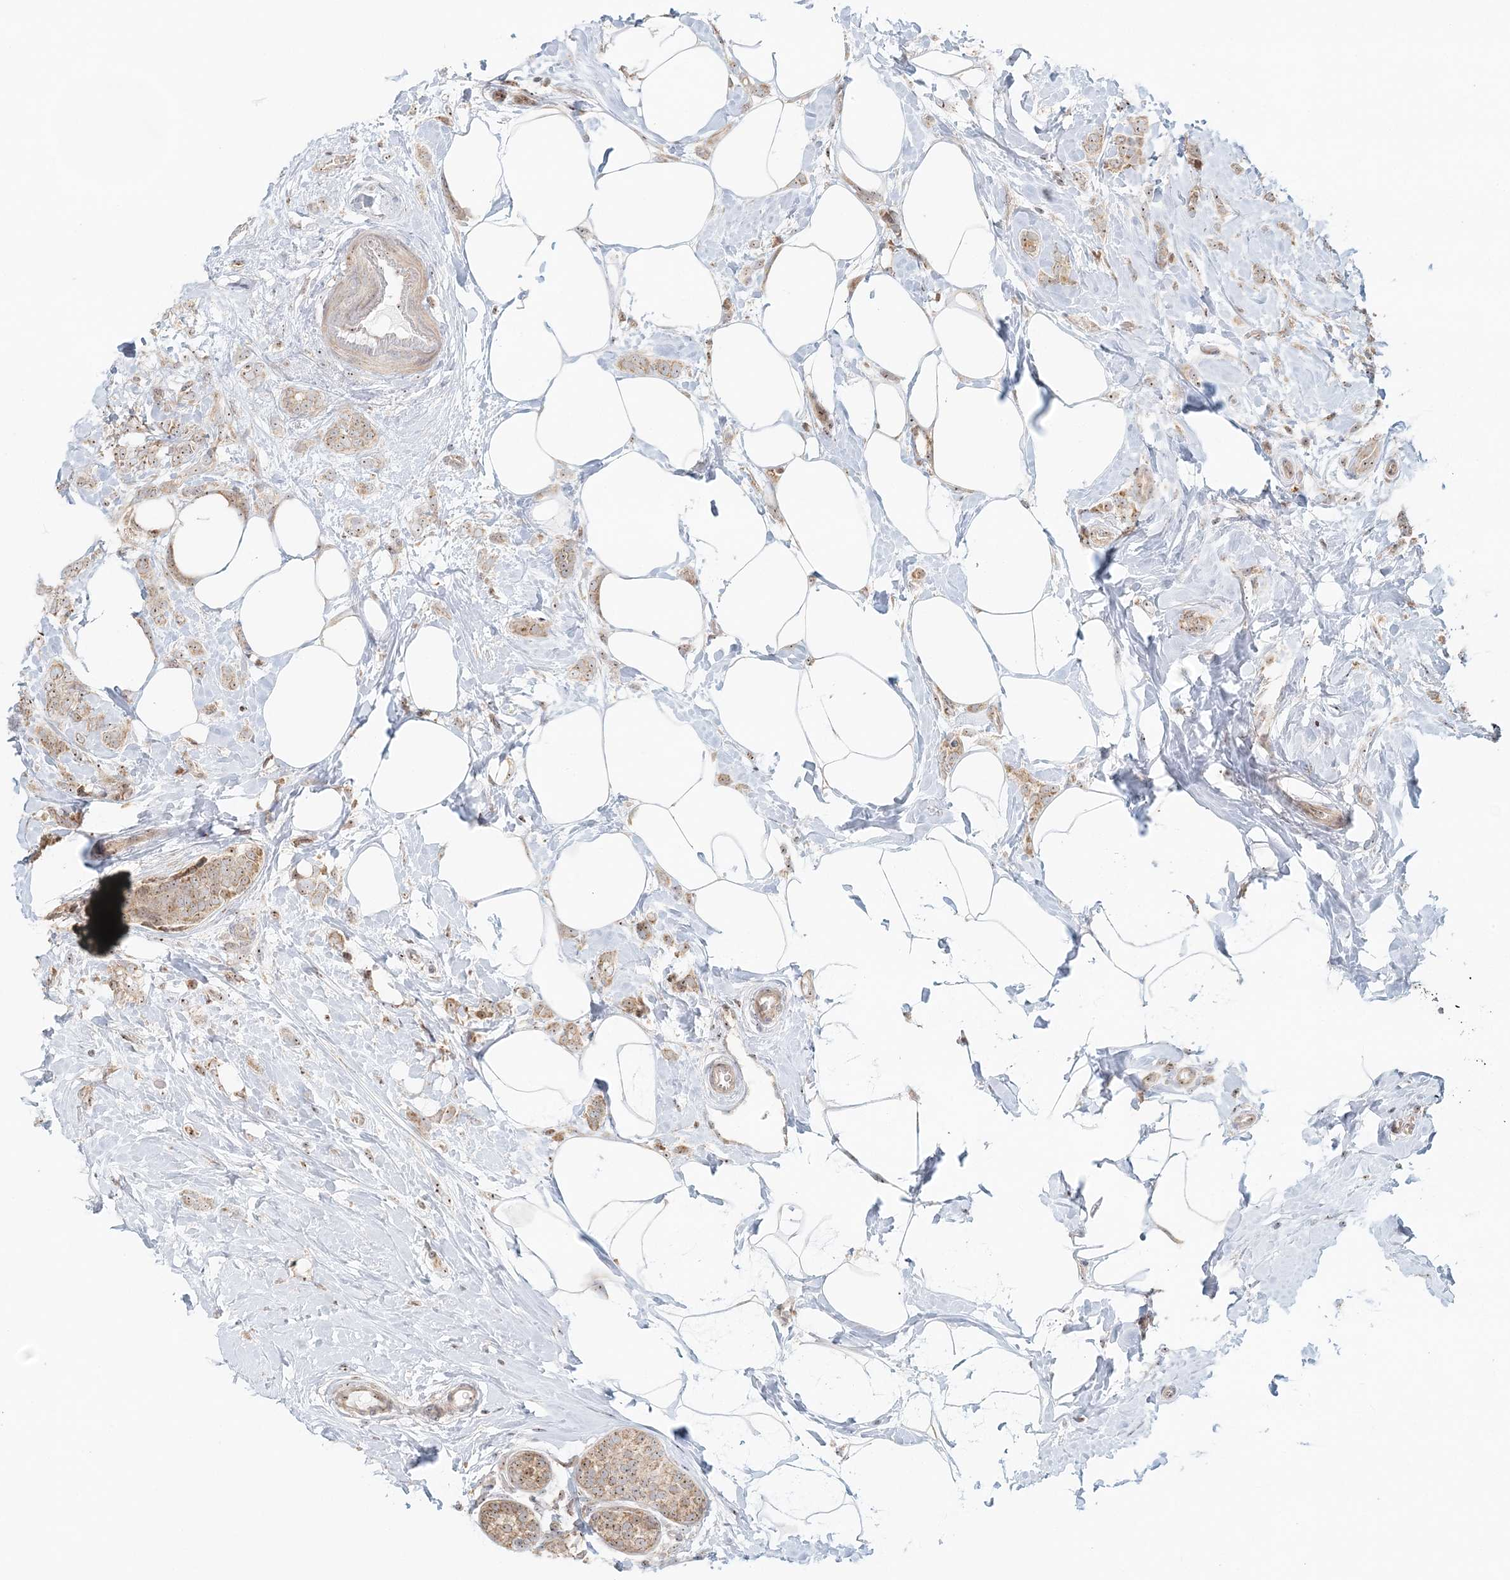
{"staining": {"intensity": "weak", "quantity": ">75%", "location": "cytoplasmic/membranous,nuclear"}, "tissue": "breast cancer", "cell_type": "Tumor cells", "image_type": "cancer", "snomed": [{"axis": "morphology", "description": "Lobular carcinoma, in situ"}, {"axis": "morphology", "description": "Lobular carcinoma"}, {"axis": "topography", "description": "Breast"}], "caption": "Protein analysis of breast cancer (lobular carcinoma in situ) tissue shows weak cytoplasmic/membranous and nuclear expression in about >75% of tumor cells. (Stains: DAB (3,3'-diaminobenzidine) in brown, nuclei in blue, Microscopy: brightfield microscopy at high magnification).", "gene": "UBE2F", "patient": {"sex": "female", "age": 41}}